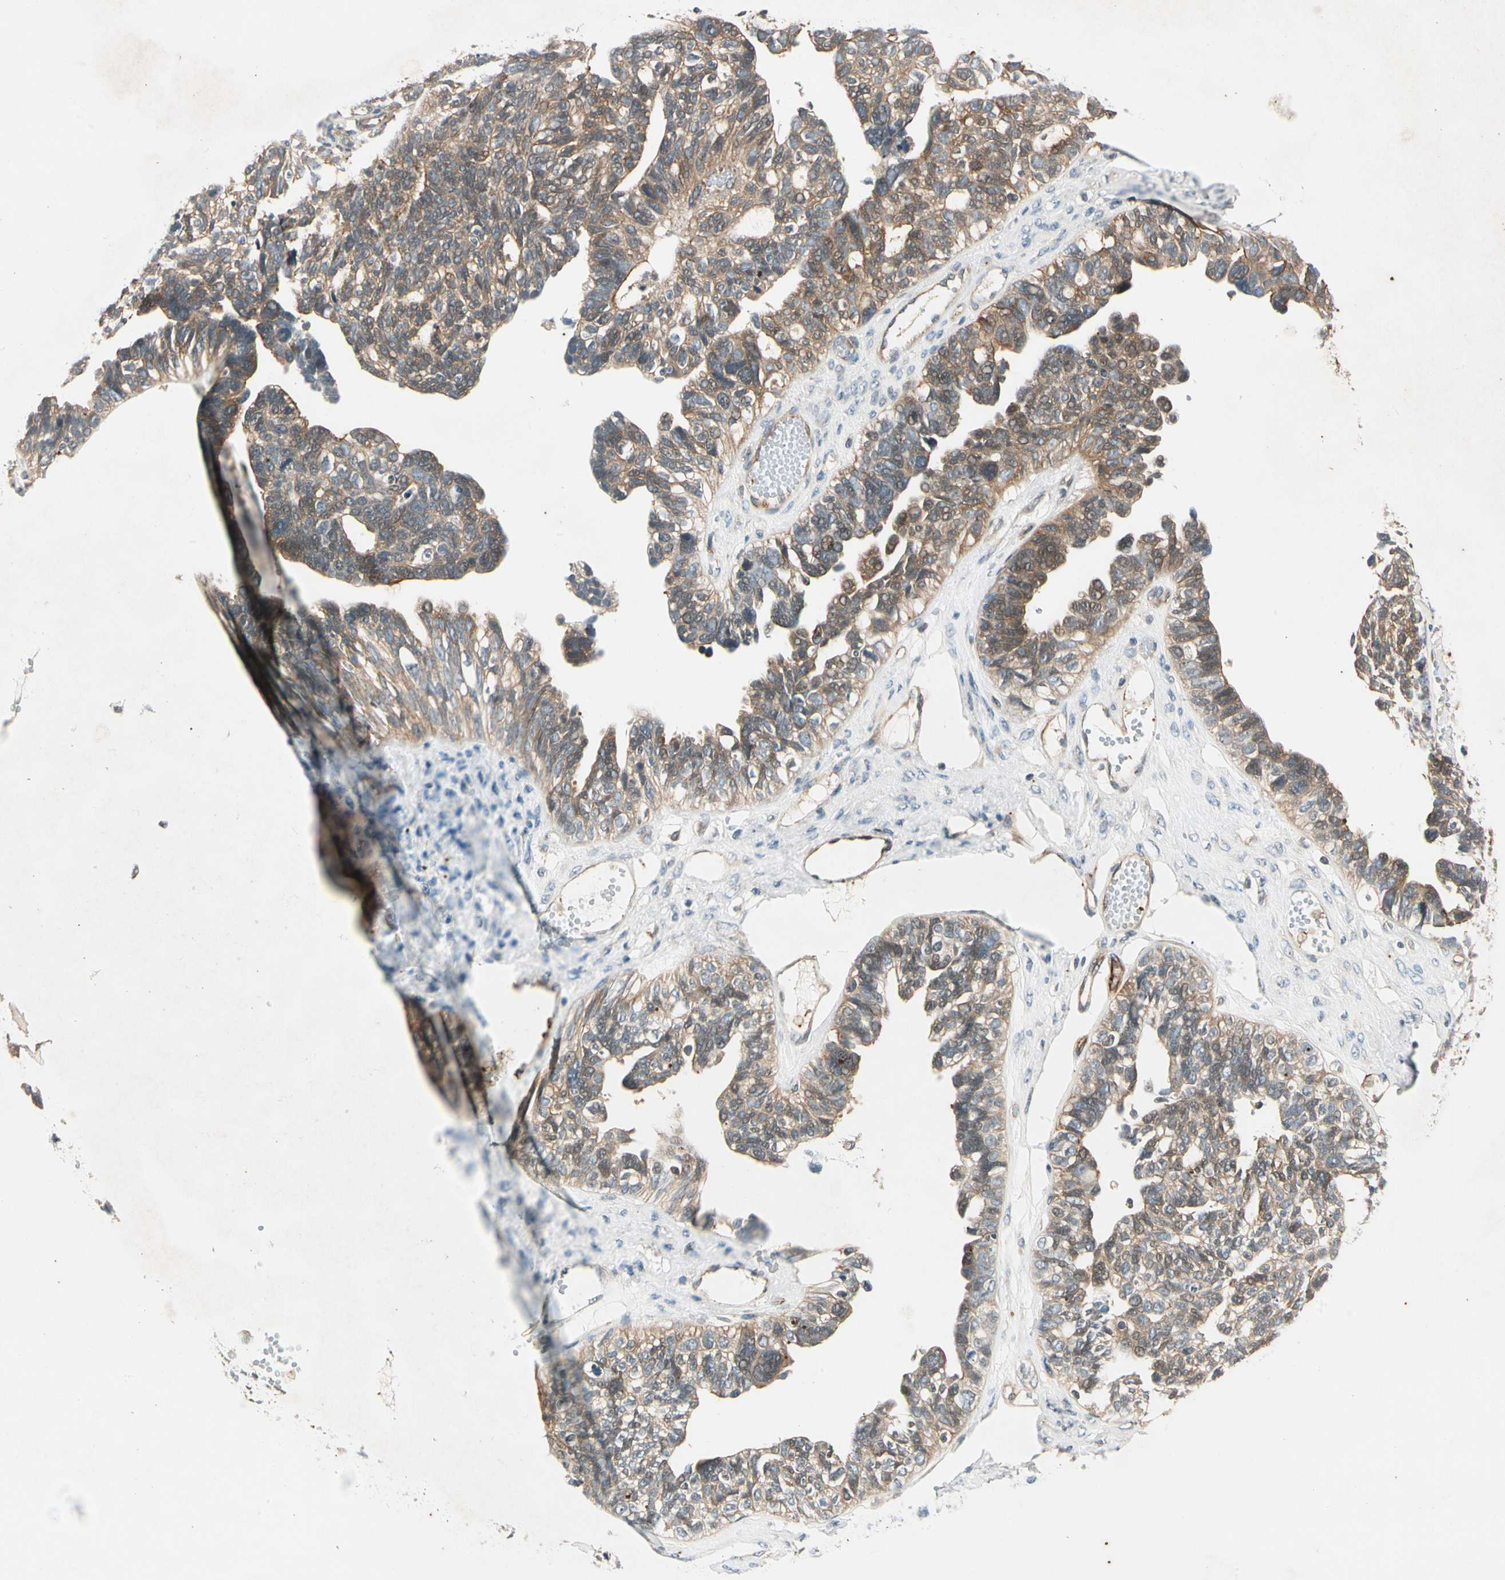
{"staining": {"intensity": "moderate", "quantity": ">75%", "location": "cytoplasmic/membranous"}, "tissue": "ovarian cancer", "cell_type": "Tumor cells", "image_type": "cancer", "snomed": [{"axis": "morphology", "description": "Cystadenocarcinoma, serous, NOS"}, {"axis": "topography", "description": "Ovary"}], "caption": "DAB immunohistochemical staining of human ovarian cancer exhibits moderate cytoplasmic/membranous protein expression in about >75% of tumor cells.", "gene": "ROCK2", "patient": {"sex": "female", "age": 79}}